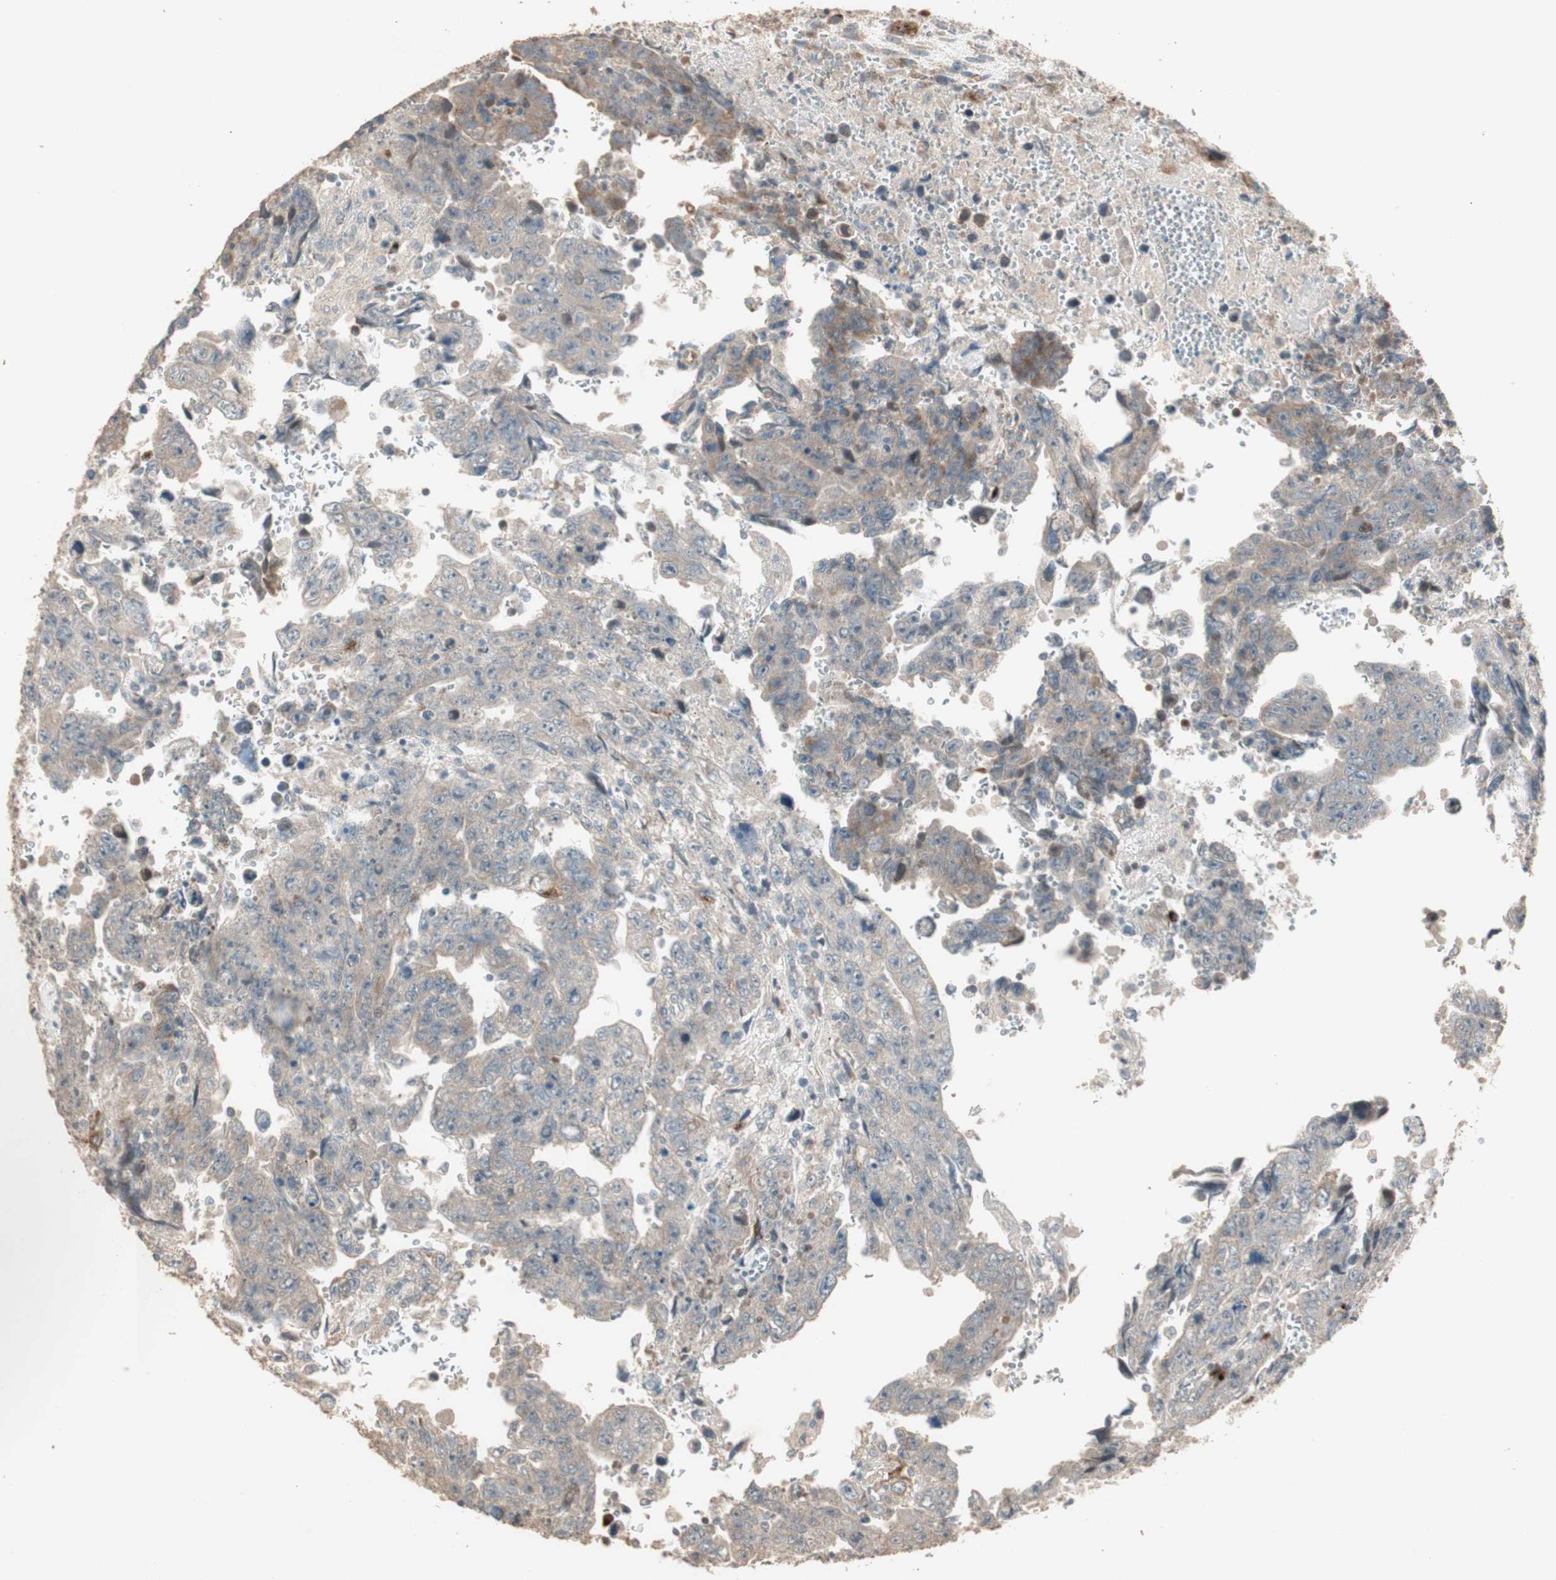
{"staining": {"intensity": "moderate", "quantity": ">75%", "location": "cytoplasmic/membranous"}, "tissue": "testis cancer", "cell_type": "Tumor cells", "image_type": "cancer", "snomed": [{"axis": "morphology", "description": "Carcinoma, Embryonal, NOS"}, {"axis": "topography", "description": "Testis"}], "caption": "Immunohistochemical staining of human testis embryonal carcinoma exhibits medium levels of moderate cytoplasmic/membranous positivity in approximately >75% of tumor cells.", "gene": "RARRES1", "patient": {"sex": "male", "age": 28}}